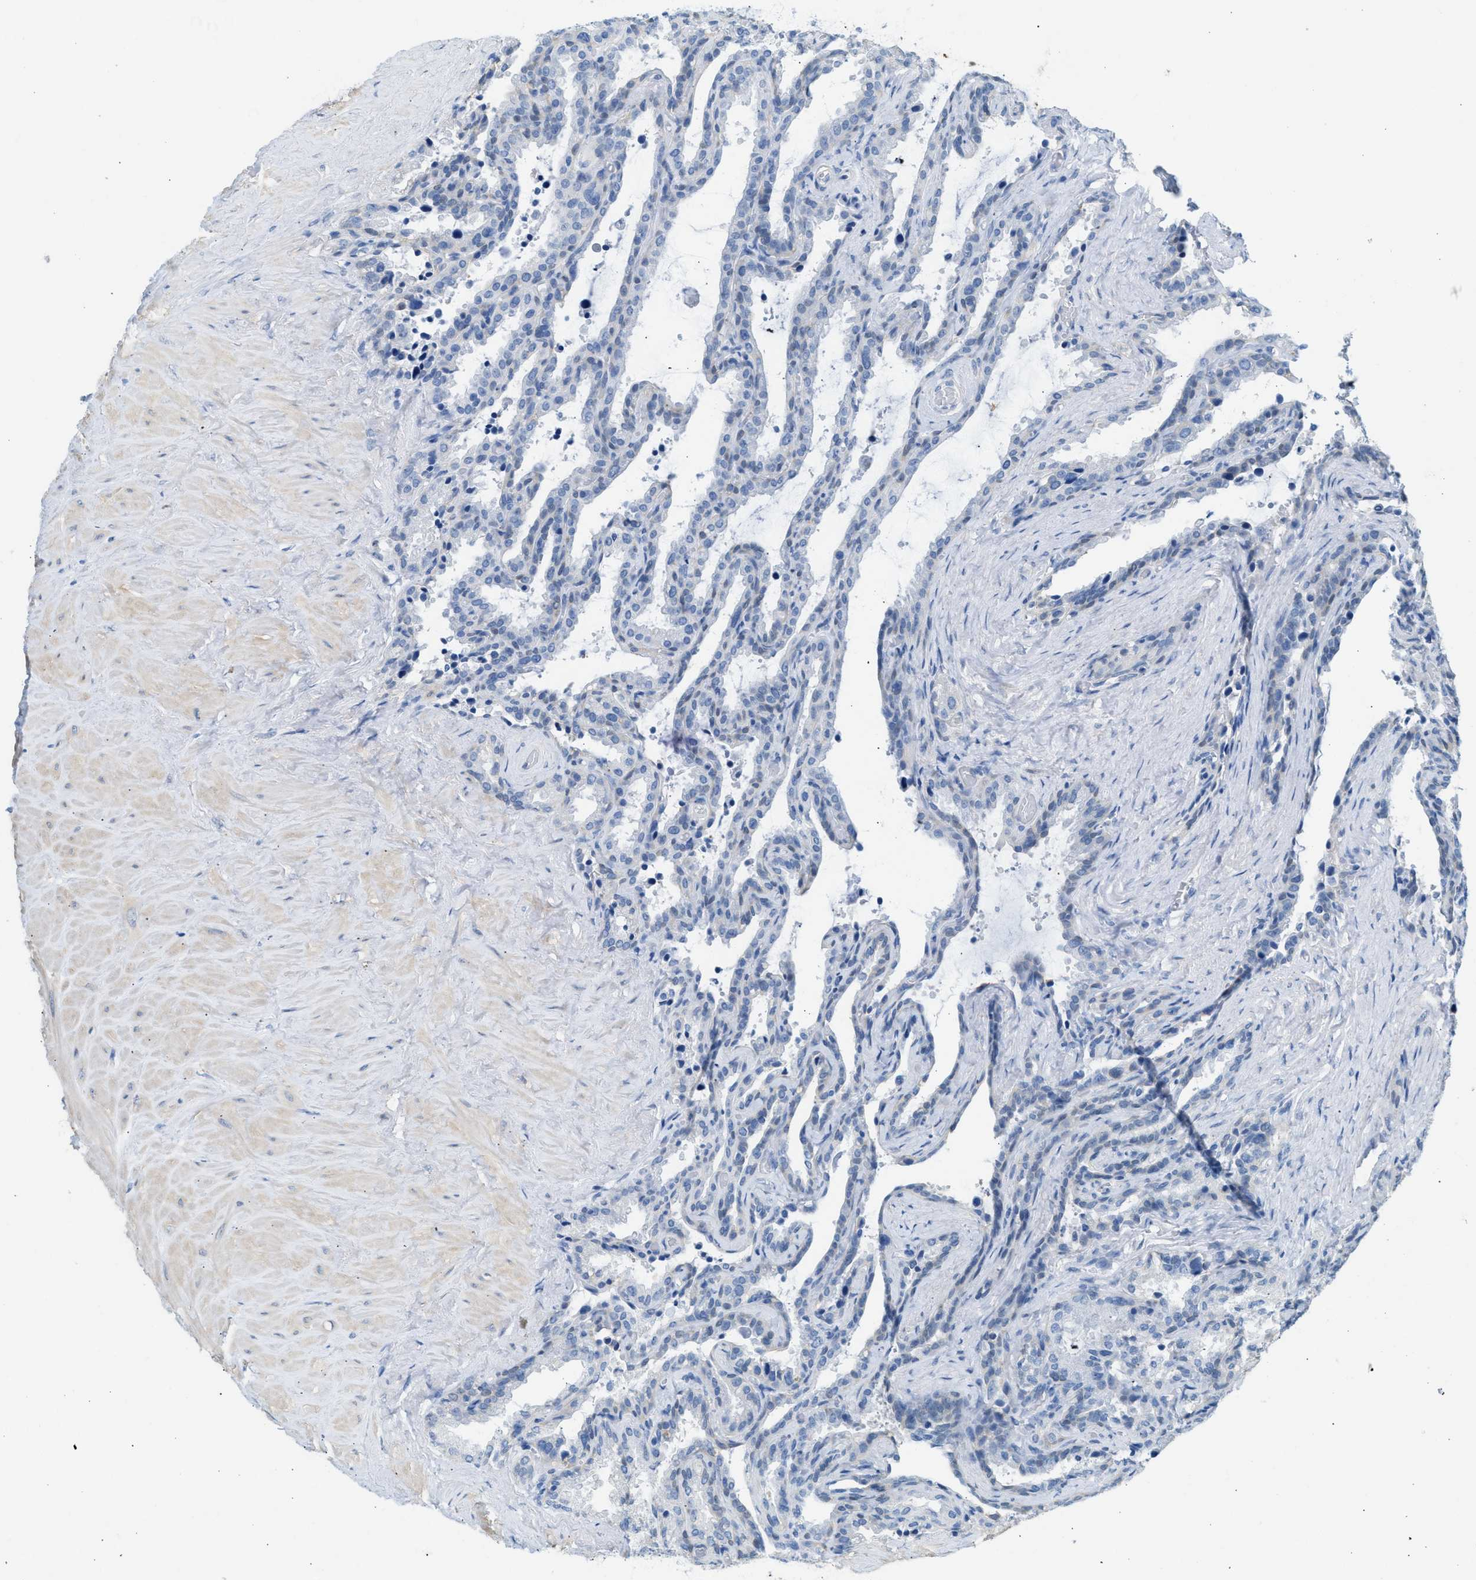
{"staining": {"intensity": "negative", "quantity": "none", "location": "none"}, "tissue": "seminal vesicle", "cell_type": "Glandular cells", "image_type": "normal", "snomed": [{"axis": "morphology", "description": "Normal tissue, NOS"}, {"axis": "topography", "description": "Seminal veicle"}], "caption": "Immunohistochemistry micrograph of normal seminal vesicle stained for a protein (brown), which shows no positivity in glandular cells.", "gene": "SPAM1", "patient": {"sex": "male", "age": 46}}